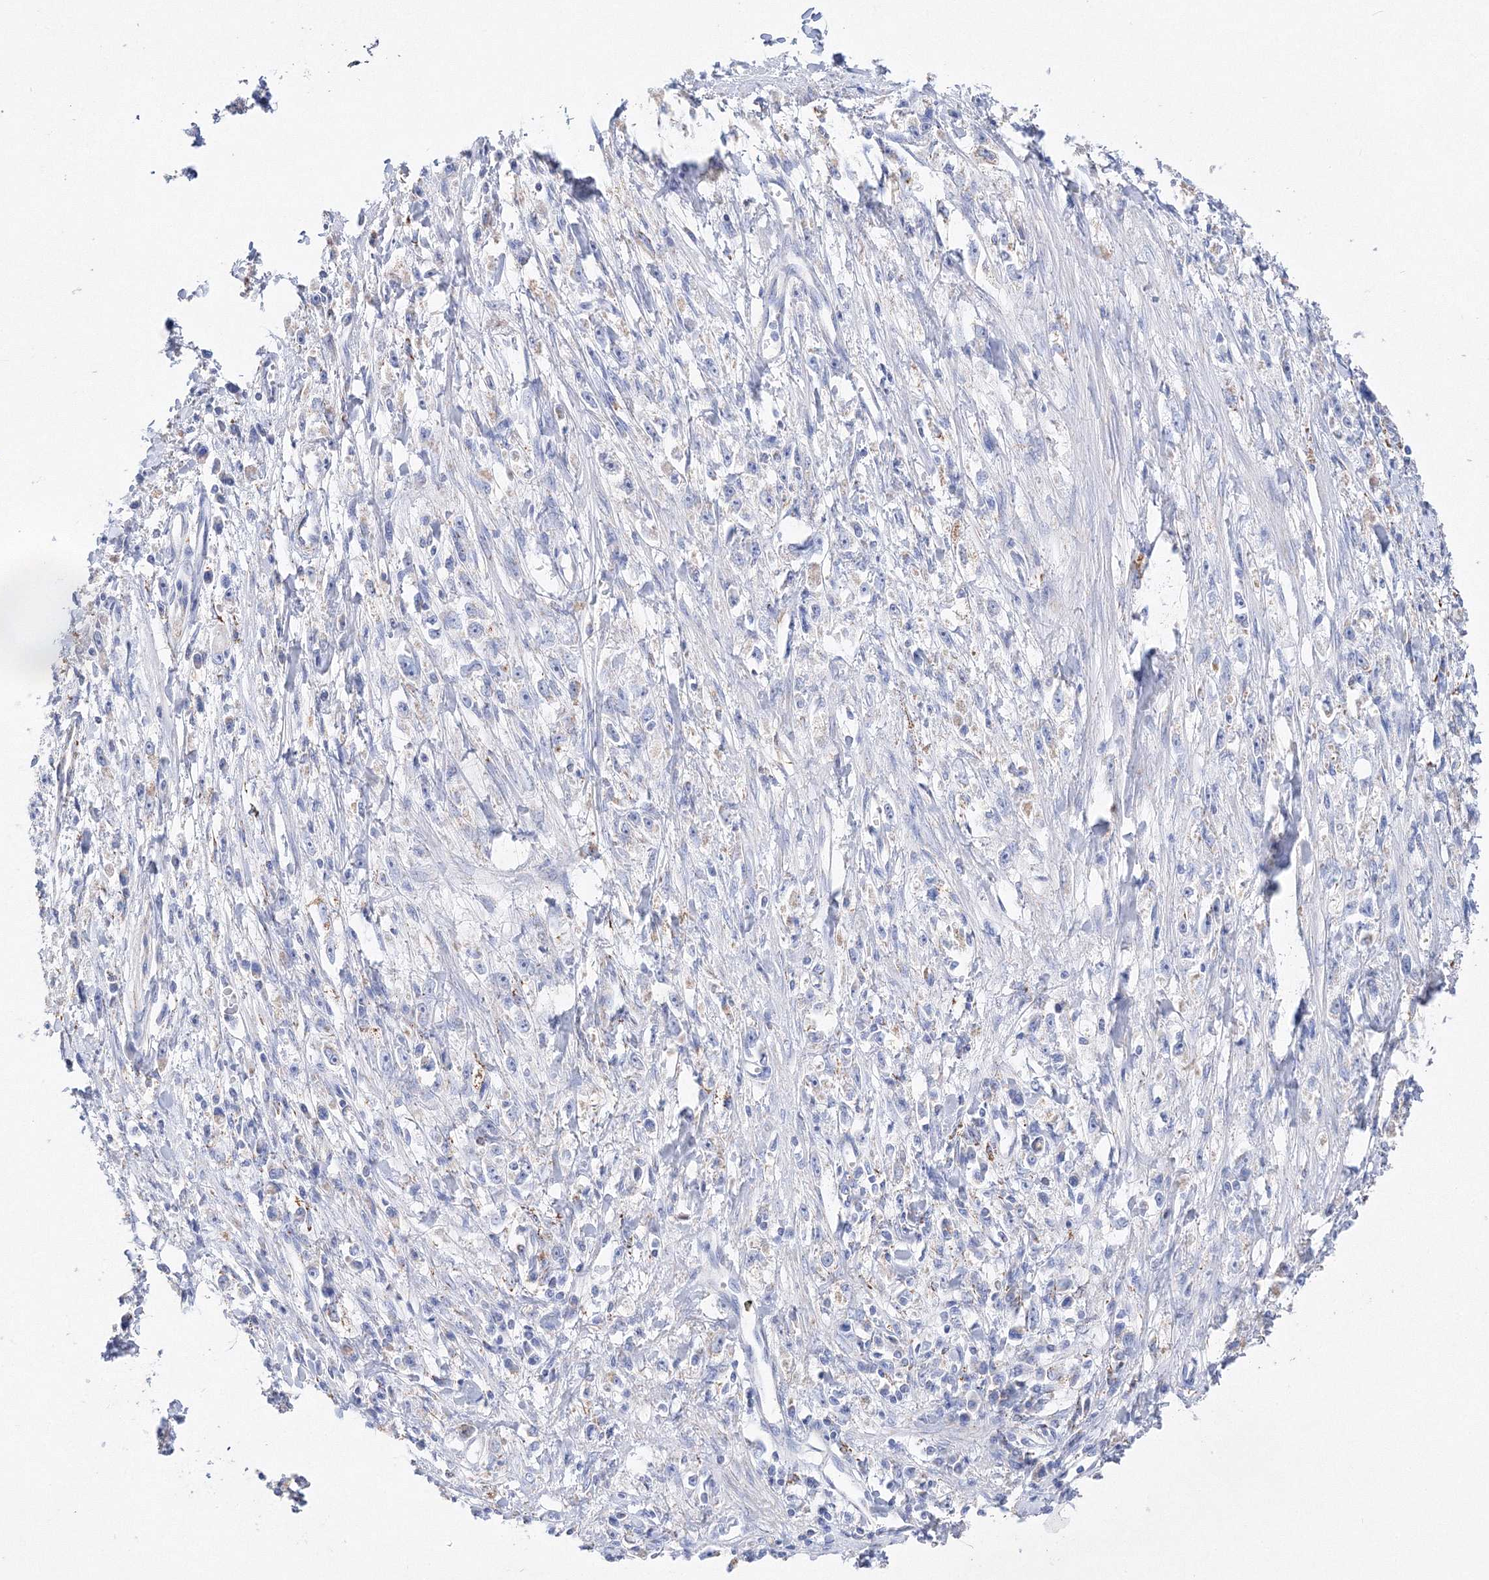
{"staining": {"intensity": "negative", "quantity": "none", "location": "none"}, "tissue": "stomach cancer", "cell_type": "Tumor cells", "image_type": "cancer", "snomed": [{"axis": "morphology", "description": "Adenocarcinoma, NOS"}, {"axis": "topography", "description": "Stomach"}], "caption": "There is no significant positivity in tumor cells of stomach cancer (adenocarcinoma). (DAB immunohistochemistry with hematoxylin counter stain).", "gene": "MERTK", "patient": {"sex": "female", "age": 59}}